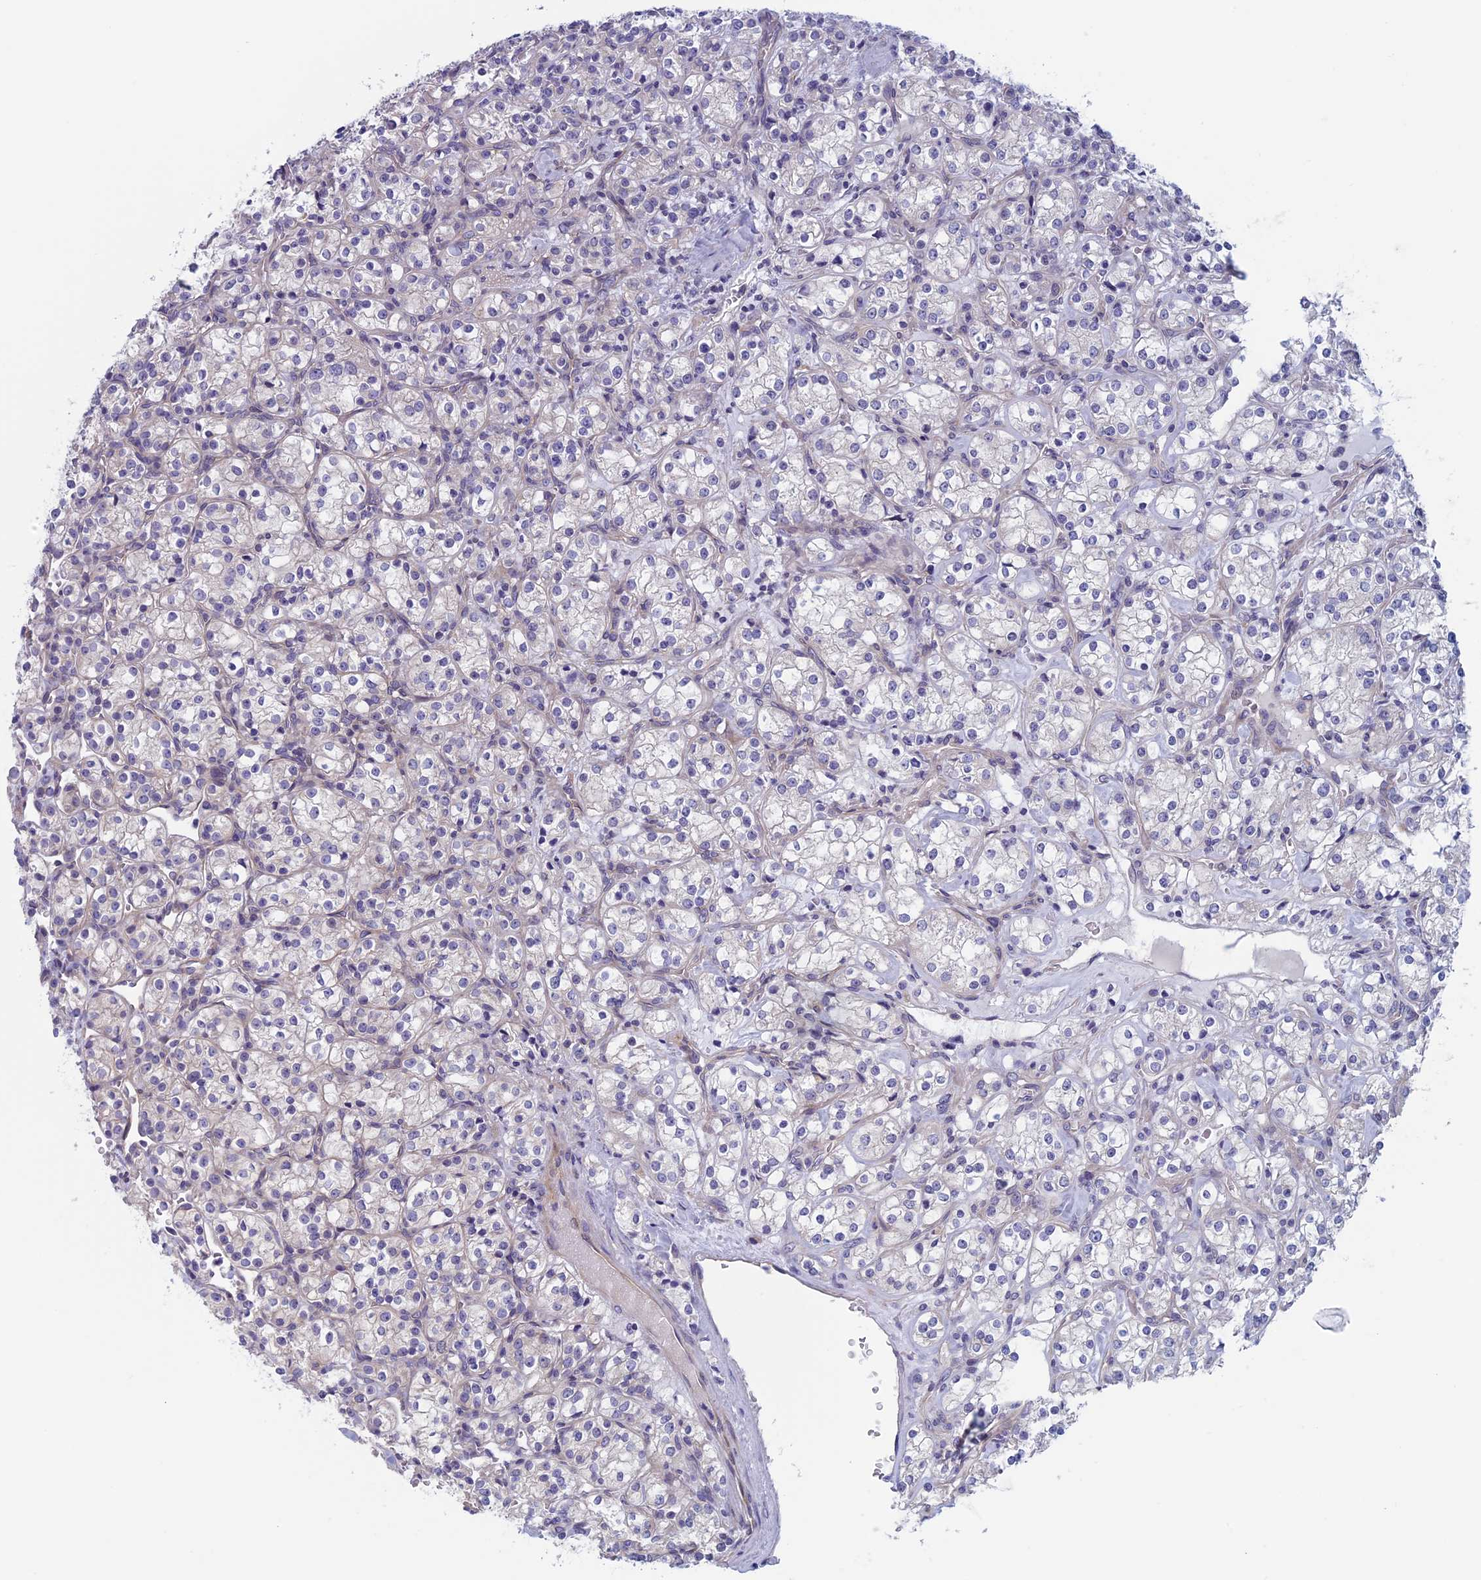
{"staining": {"intensity": "negative", "quantity": "none", "location": "none"}, "tissue": "renal cancer", "cell_type": "Tumor cells", "image_type": "cancer", "snomed": [{"axis": "morphology", "description": "Adenocarcinoma, NOS"}, {"axis": "topography", "description": "Kidney"}], "caption": "Tumor cells show no significant expression in renal cancer (adenocarcinoma).", "gene": "CNOT6L", "patient": {"sex": "male", "age": 77}}